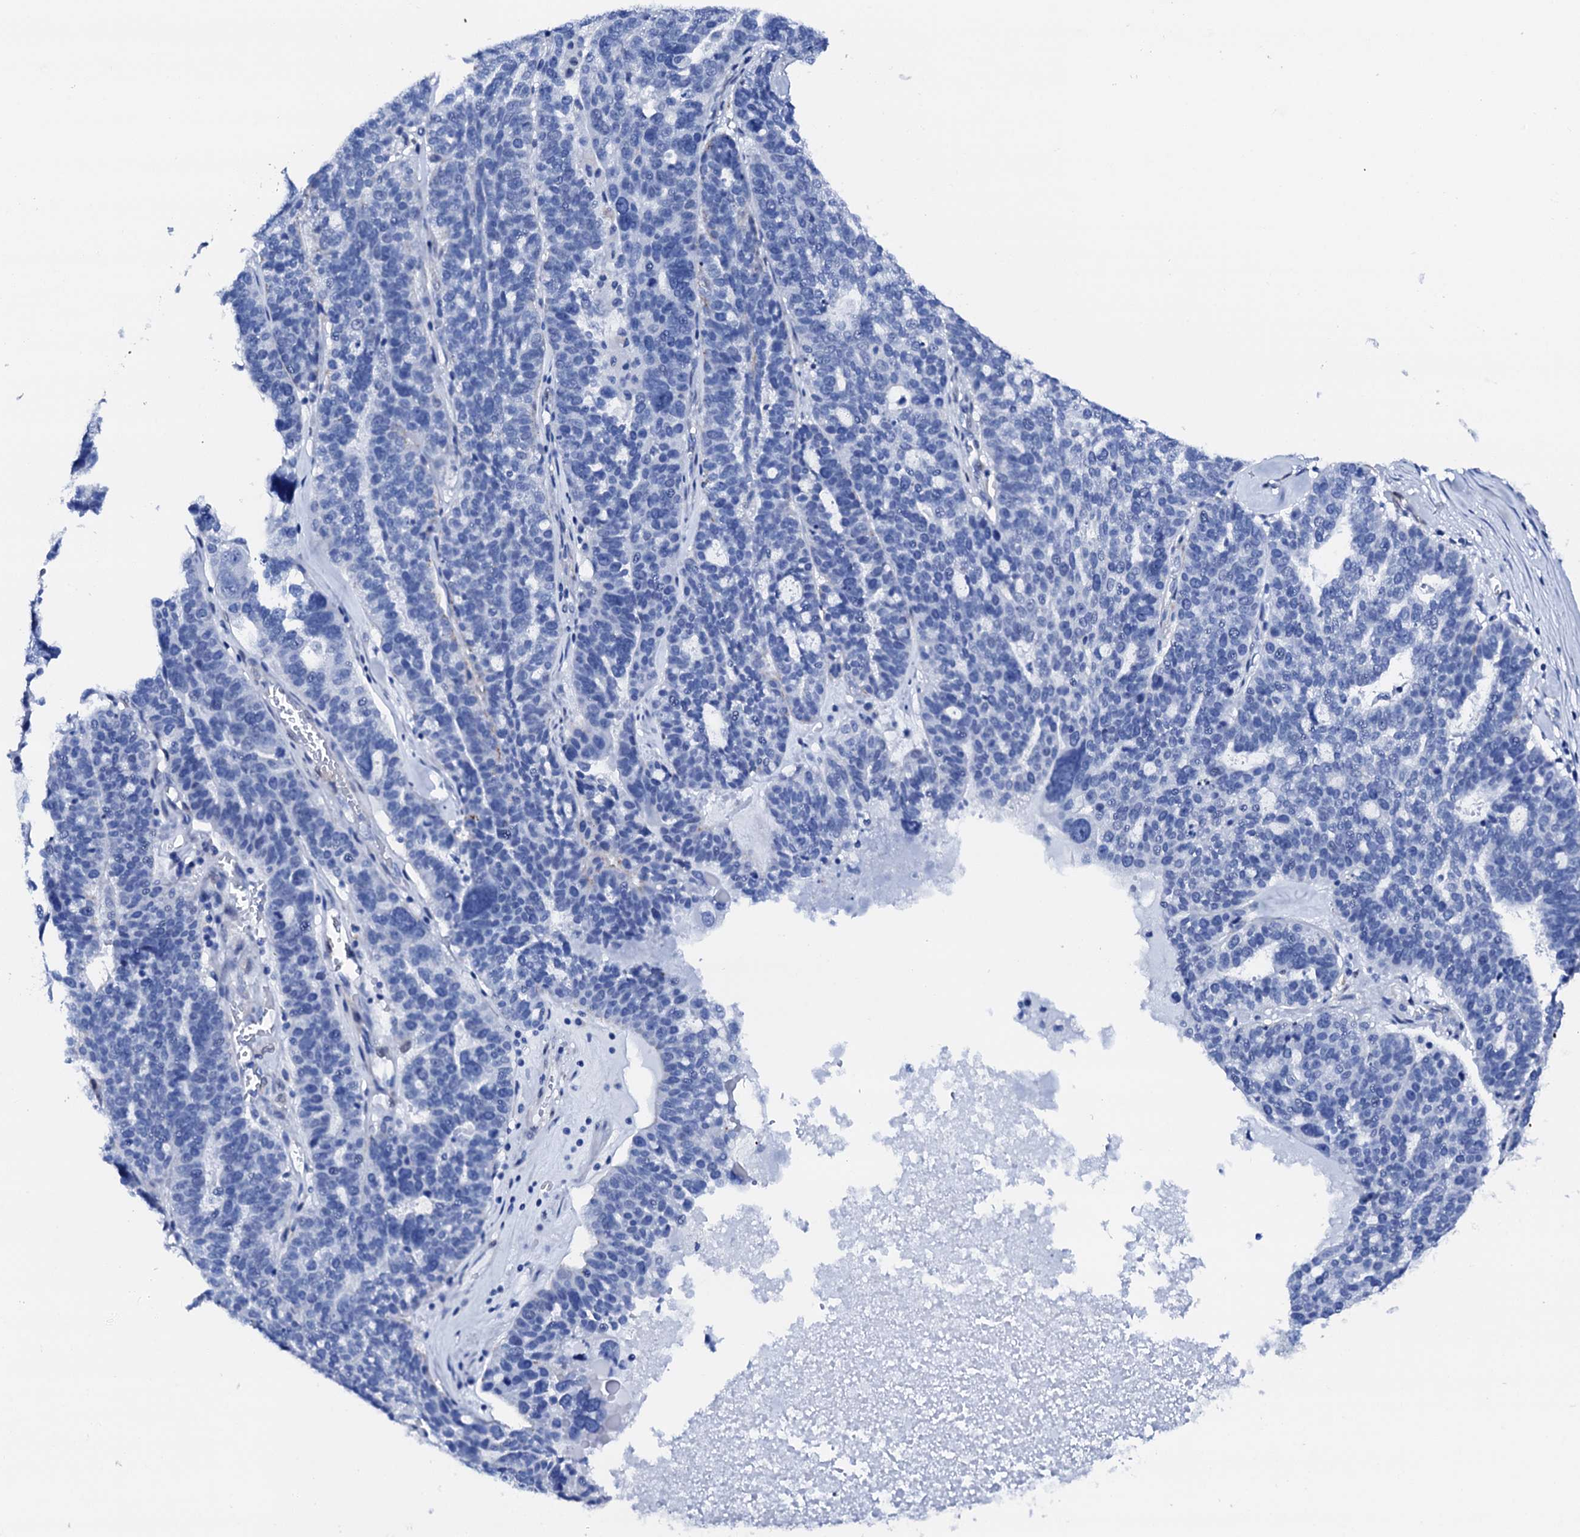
{"staining": {"intensity": "negative", "quantity": "none", "location": "none"}, "tissue": "ovarian cancer", "cell_type": "Tumor cells", "image_type": "cancer", "snomed": [{"axis": "morphology", "description": "Cystadenocarcinoma, serous, NOS"}, {"axis": "topography", "description": "Ovary"}], "caption": "IHC histopathology image of neoplastic tissue: serous cystadenocarcinoma (ovarian) stained with DAB shows no significant protein positivity in tumor cells.", "gene": "NRIP2", "patient": {"sex": "female", "age": 59}}